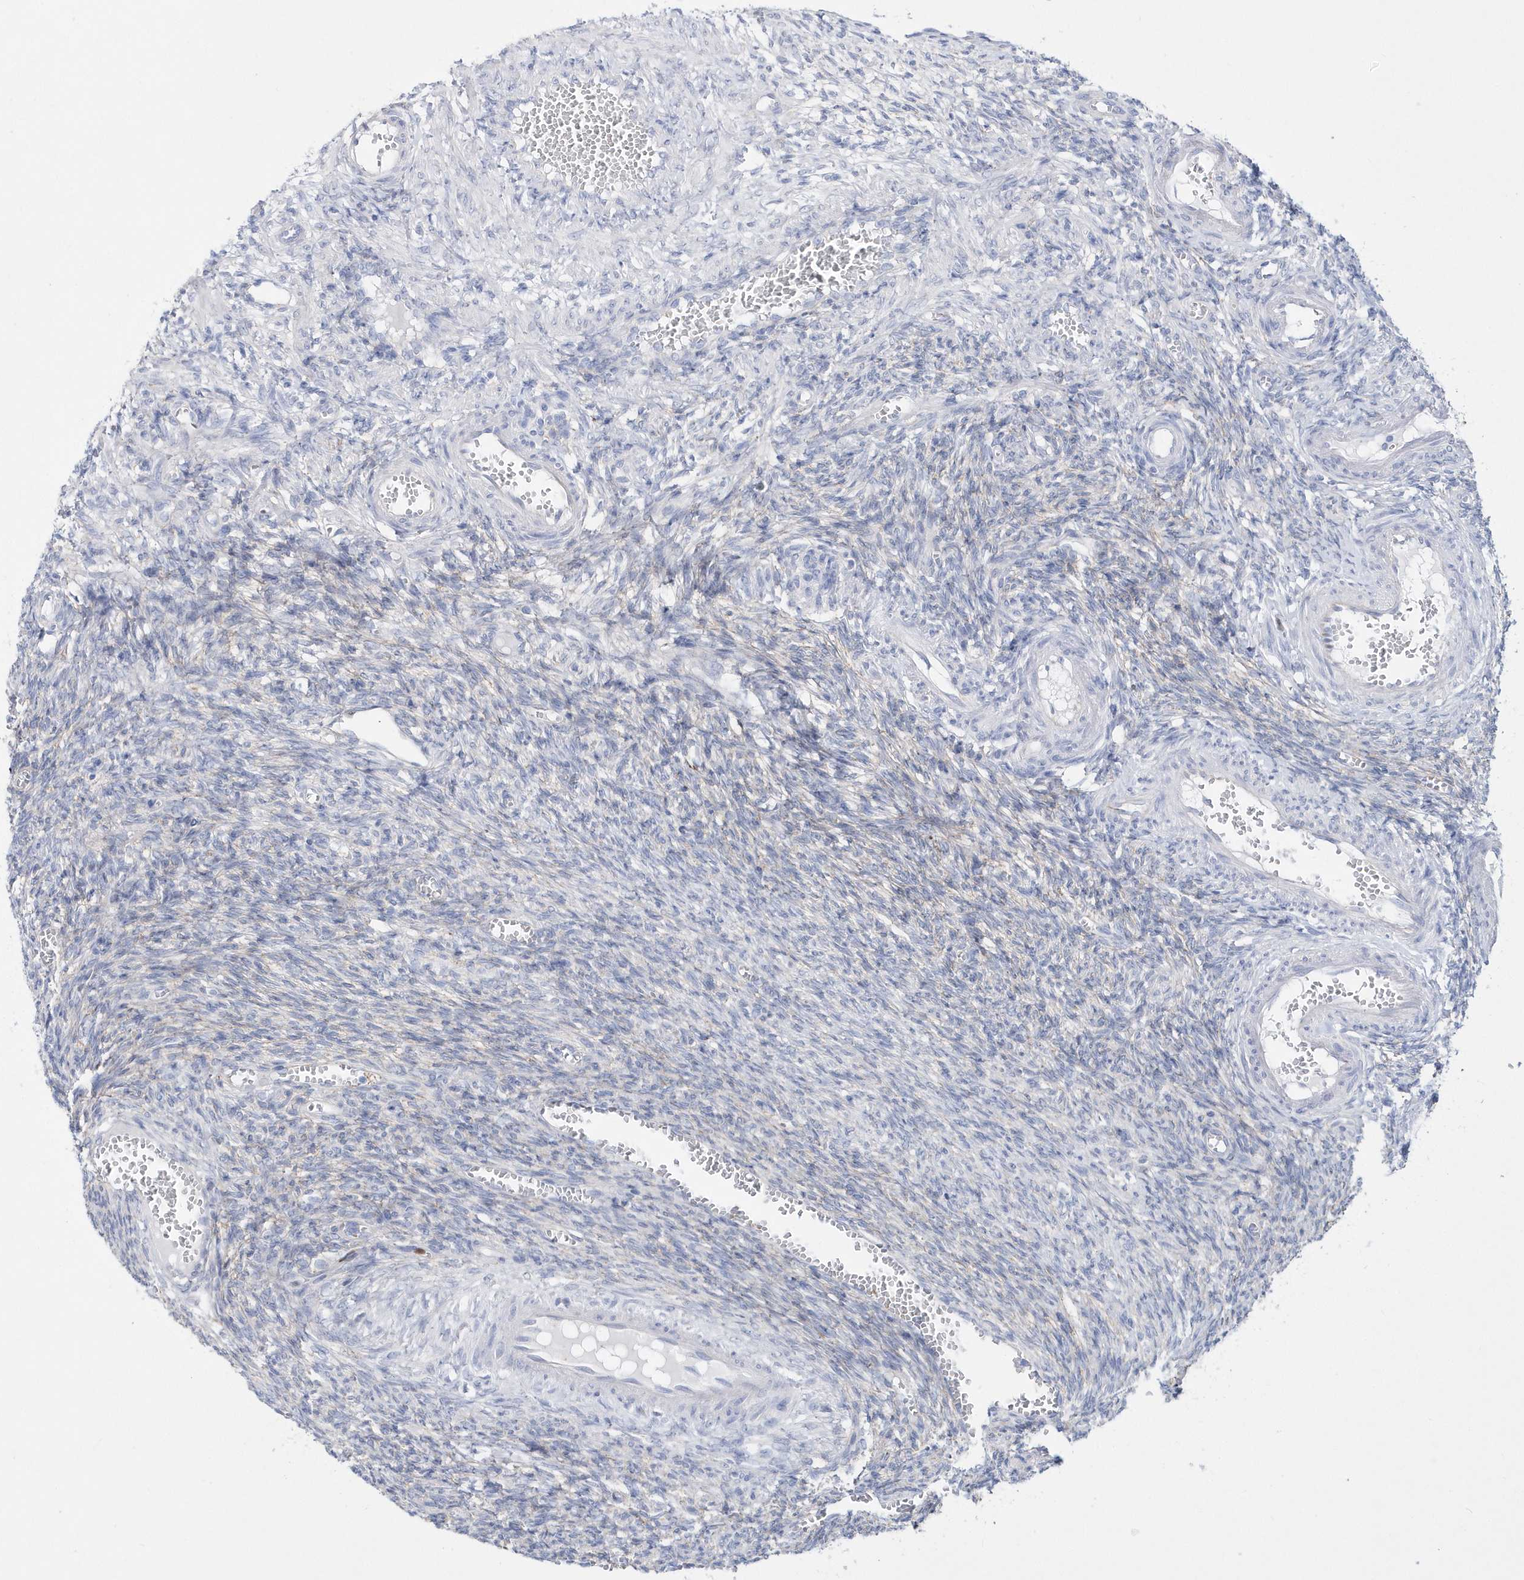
{"staining": {"intensity": "negative", "quantity": "none", "location": "none"}, "tissue": "ovary", "cell_type": "Ovarian stroma cells", "image_type": "normal", "snomed": [{"axis": "morphology", "description": "Normal tissue, NOS"}, {"axis": "topography", "description": "Ovary"}], "caption": "Immunohistochemistry image of normal human ovary stained for a protein (brown), which demonstrates no expression in ovarian stroma cells.", "gene": "TMCO6", "patient": {"sex": "female", "age": 27}}